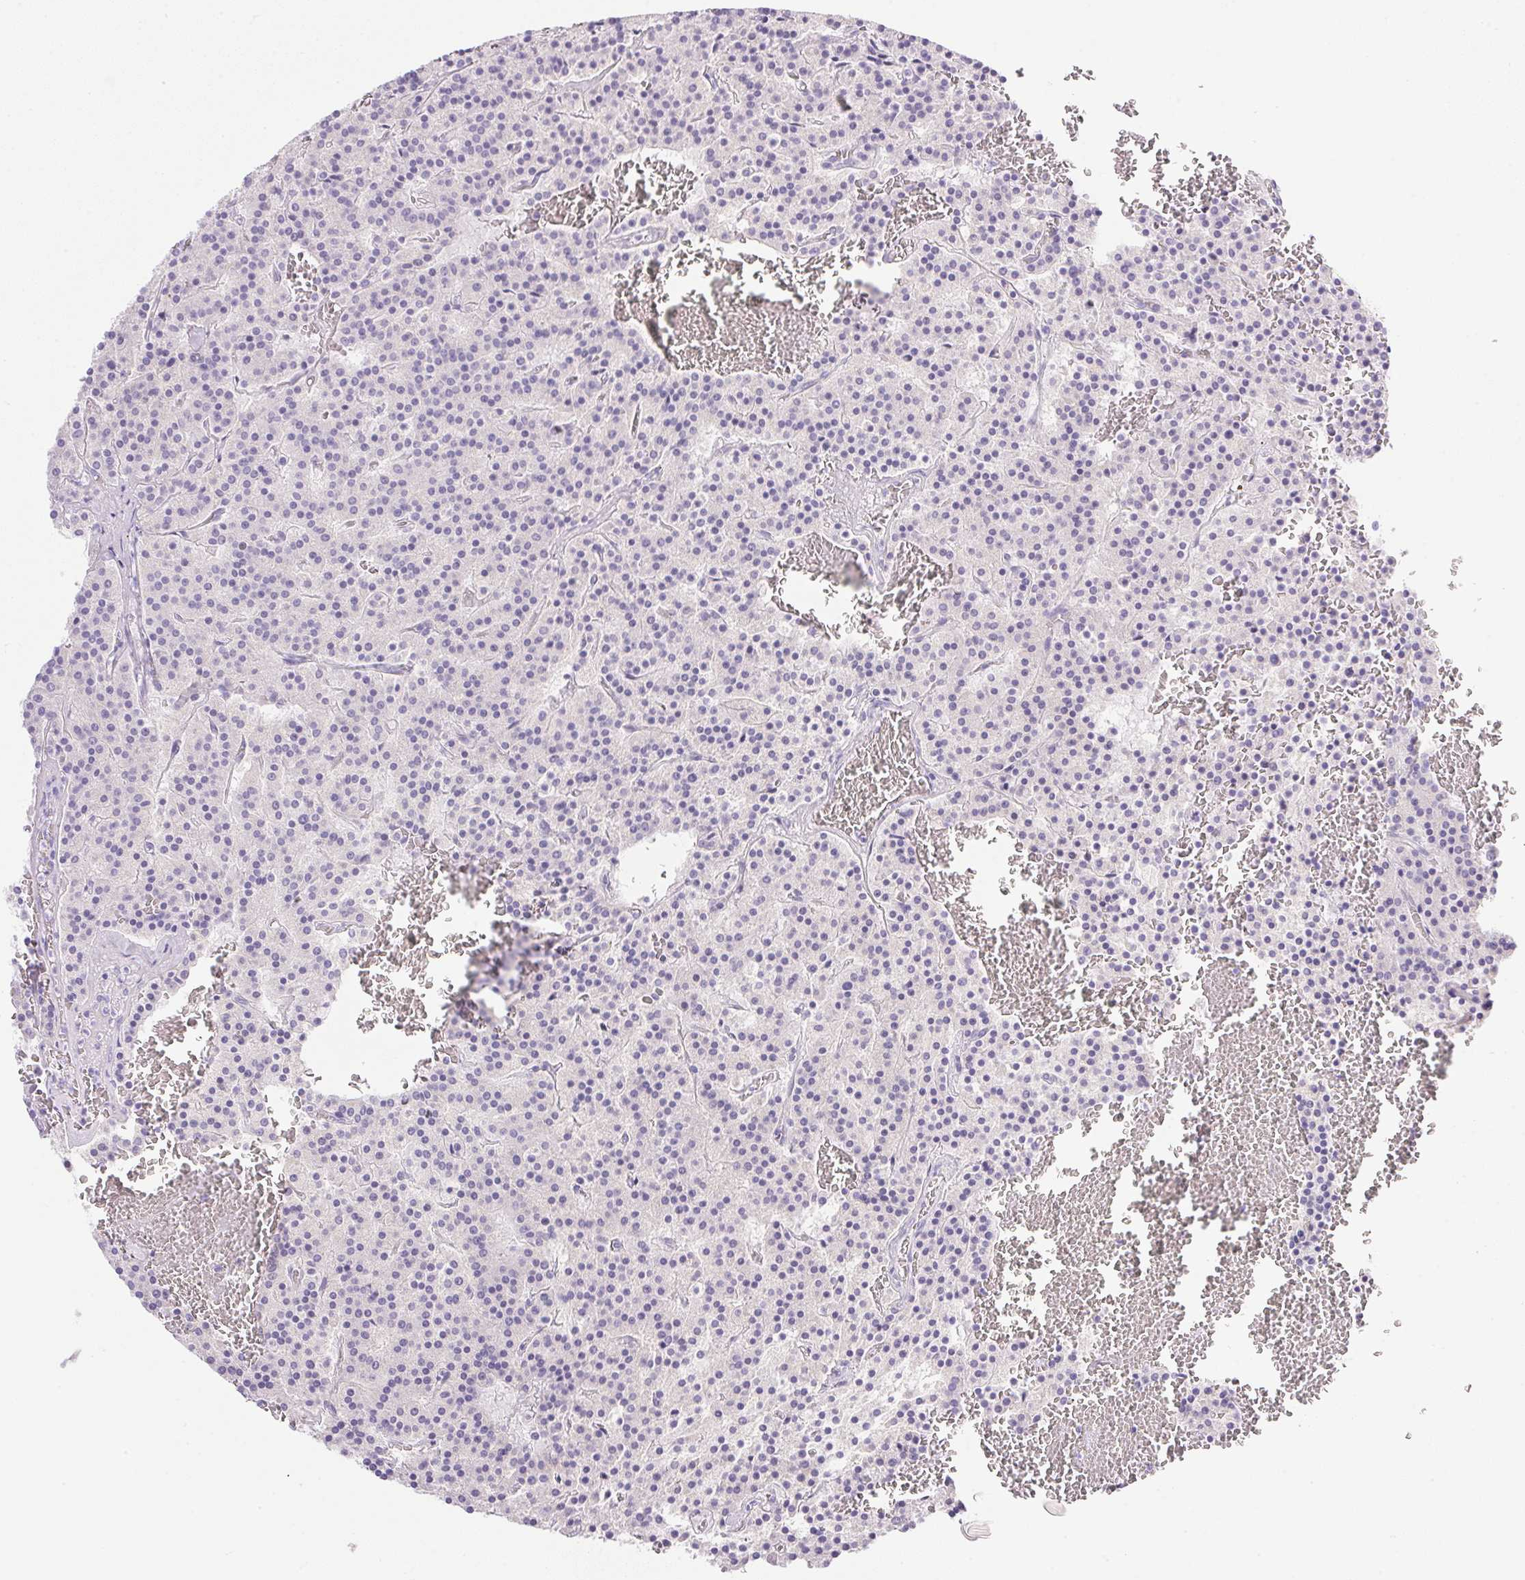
{"staining": {"intensity": "negative", "quantity": "none", "location": "none"}, "tissue": "carcinoid", "cell_type": "Tumor cells", "image_type": "cancer", "snomed": [{"axis": "morphology", "description": "Carcinoid, malignant, NOS"}, {"axis": "topography", "description": "Lung"}], "caption": "A high-resolution histopathology image shows immunohistochemistry staining of carcinoid, which shows no significant positivity in tumor cells.", "gene": "ATP6V0A4", "patient": {"sex": "male", "age": 70}}